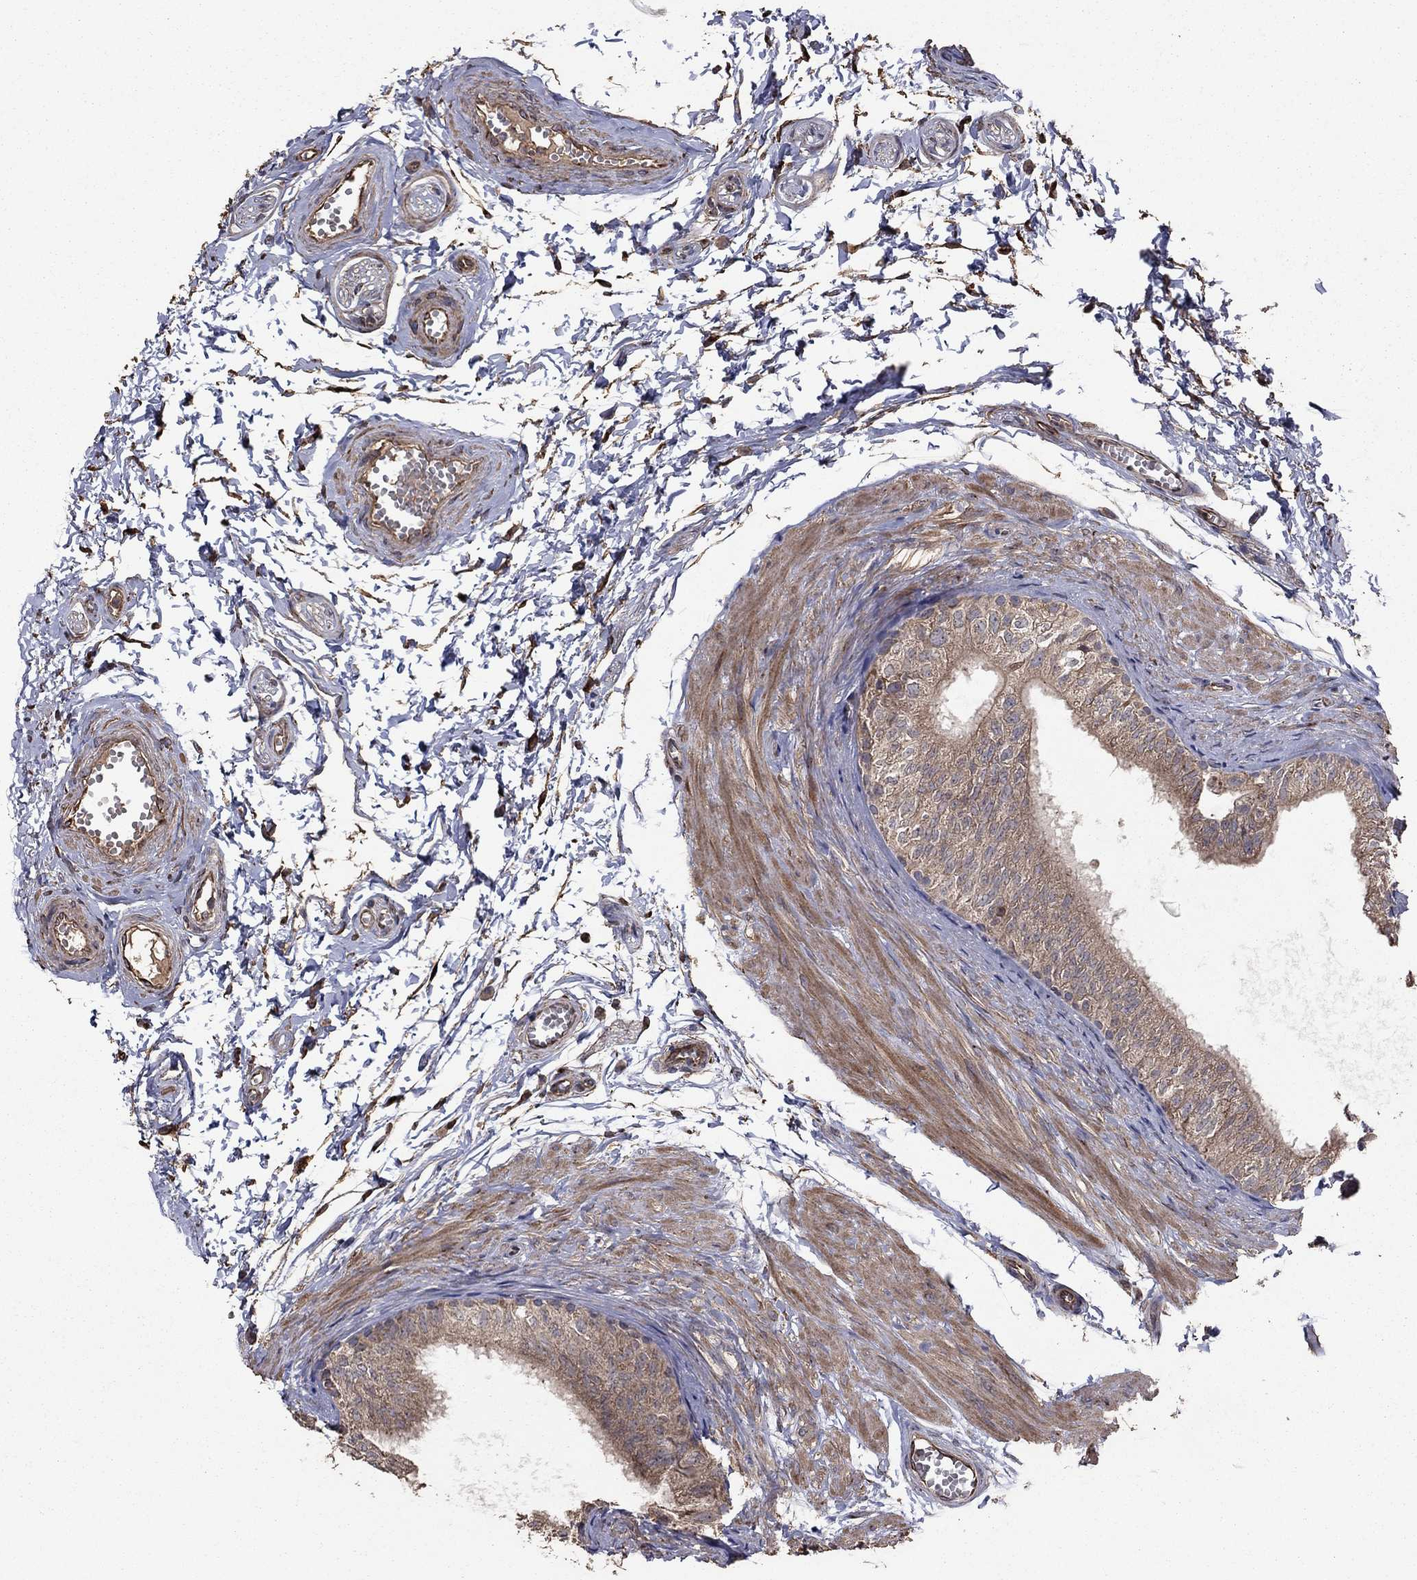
{"staining": {"intensity": "moderate", "quantity": ">75%", "location": "cytoplasmic/membranous"}, "tissue": "epididymis", "cell_type": "Glandular cells", "image_type": "normal", "snomed": [{"axis": "morphology", "description": "Normal tissue, NOS"}, {"axis": "topography", "description": "Epididymis"}], "caption": "Brown immunohistochemical staining in benign human epididymis exhibits moderate cytoplasmic/membranous staining in approximately >75% of glandular cells.", "gene": "FLT4", "patient": {"sex": "male", "age": 22}}